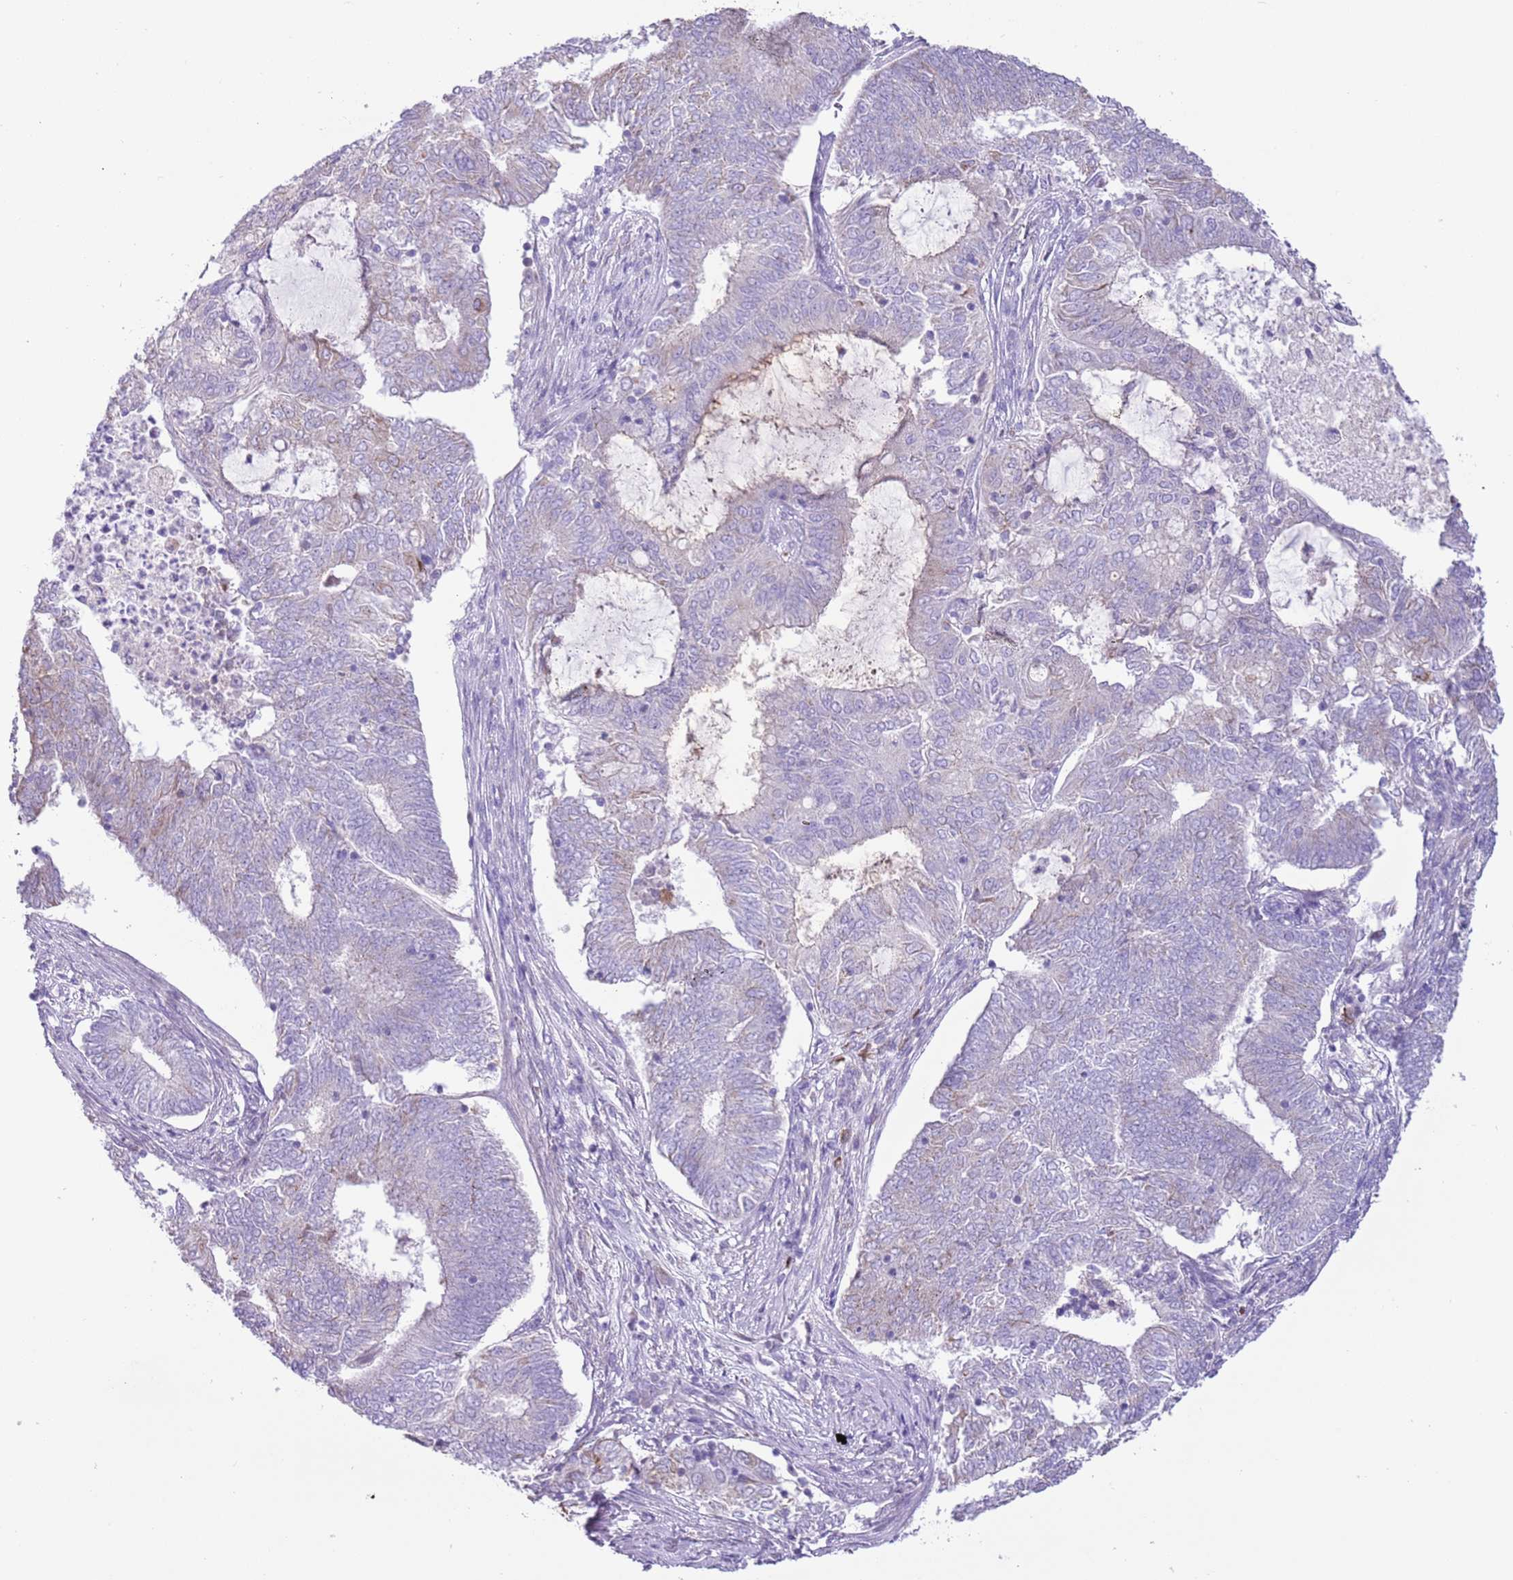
{"staining": {"intensity": "negative", "quantity": "none", "location": "none"}, "tissue": "endometrial cancer", "cell_type": "Tumor cells", "image_type": "cancer", "snomed": [{"axis": "morphology", "description": "Adenocarcinoma, NOS"}, {"axis": "topography", "description": "Endometrium"}], "caption": "Protein analysis of adenocarcinoma (endometrial) displays no significant staining in tumor cells.", "gene": "ZNF697", "patient": {"sex": "female", "age": 62}}